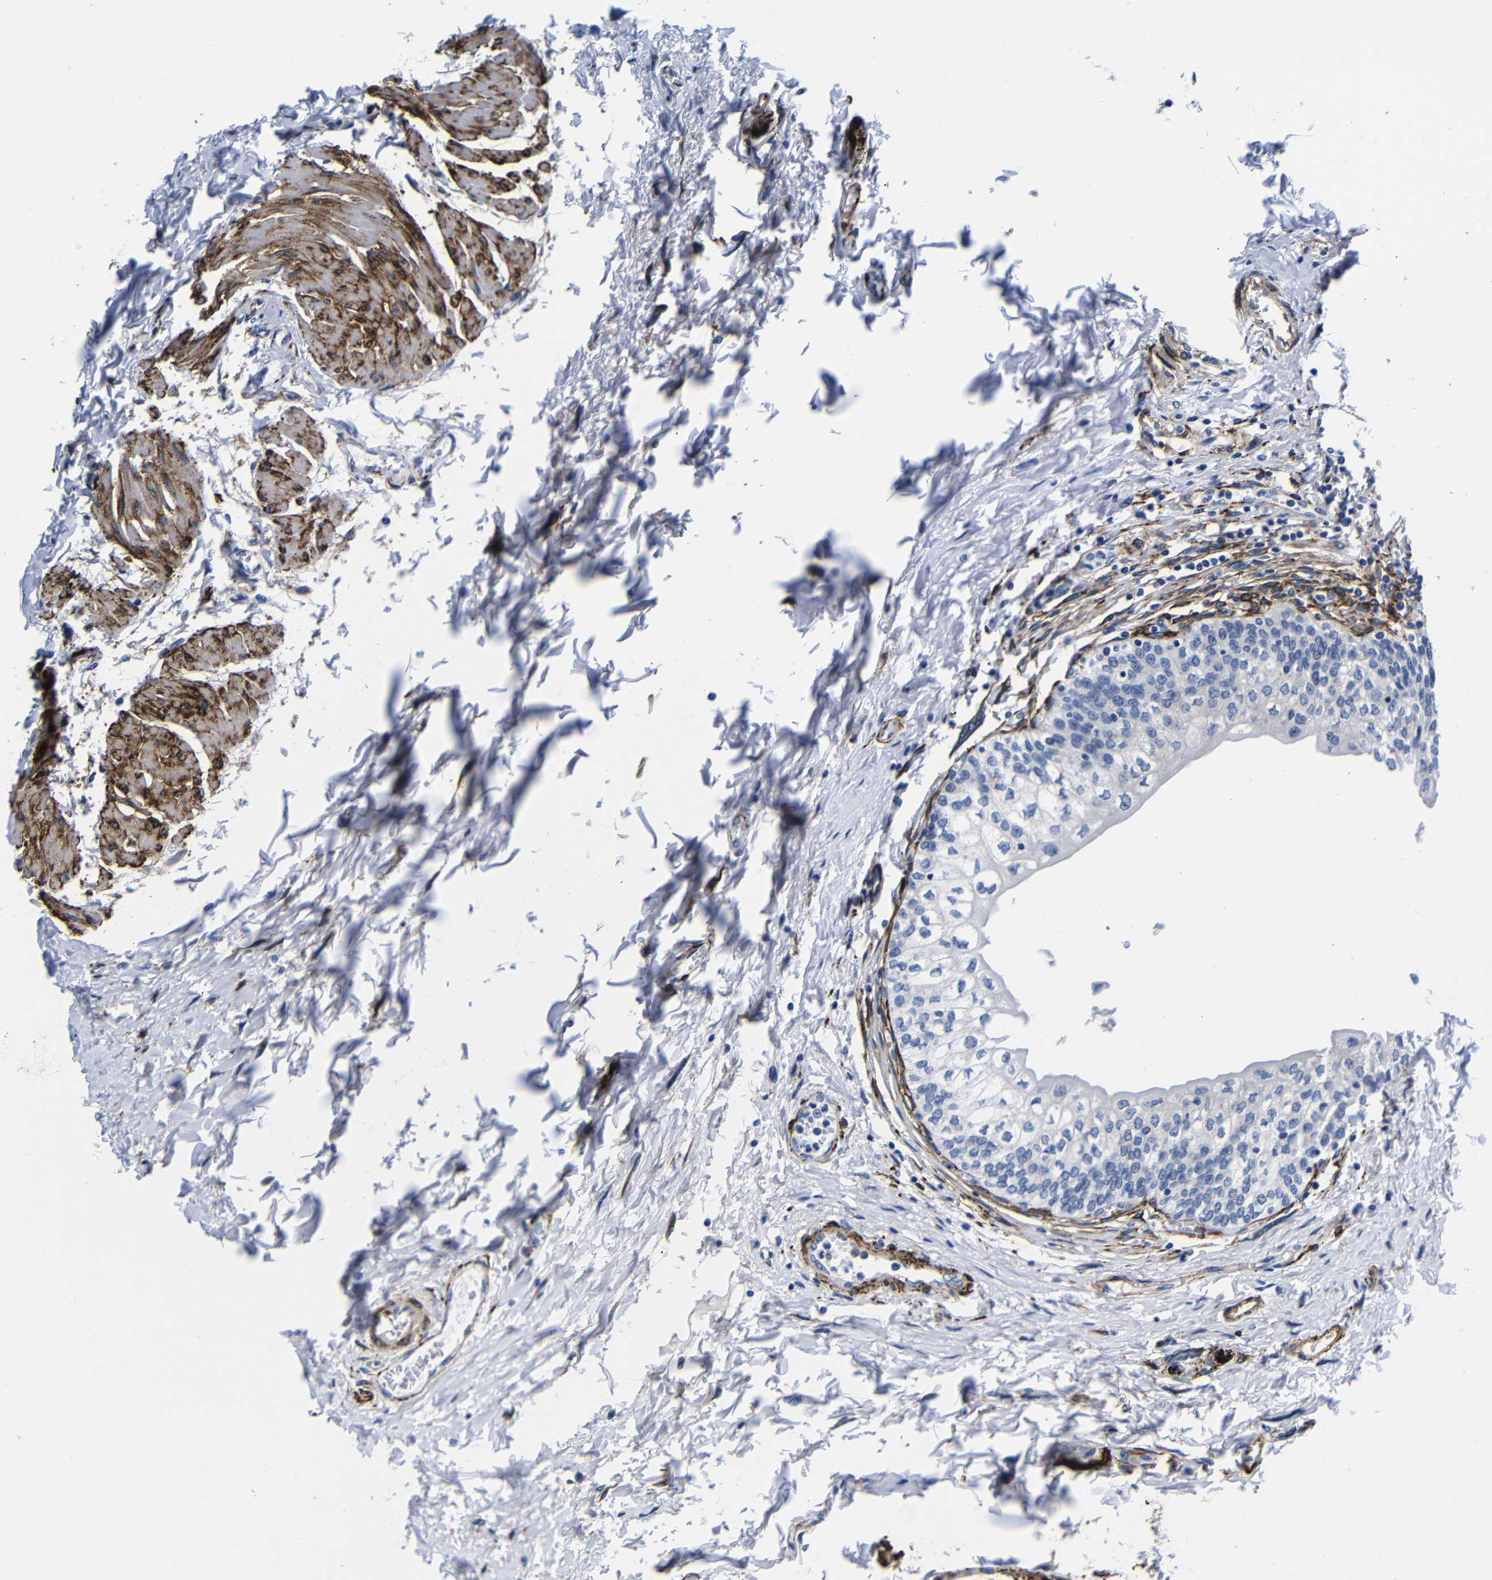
{"staining": {"intensity": "weak", "quantity": "<25%", "location": "cytoplasmic/membranous"}, "tissue": "urinary bladder", "cell_type": "Urothelial cells", "image_type": "normal", "snomed": [{"axis": "morphology", "description": "Normal tissue, NOS"}, {"axis": "topography", "description": "Urinary bladder"}], "caption": "An immunohistochemistry (IHC) micrograph of normal urinary bladder is shown. There is no staining in urothelial cells of urinary bladder.", "gene": "LRIG1", "patient": {"sex": "male", "age": 55}}